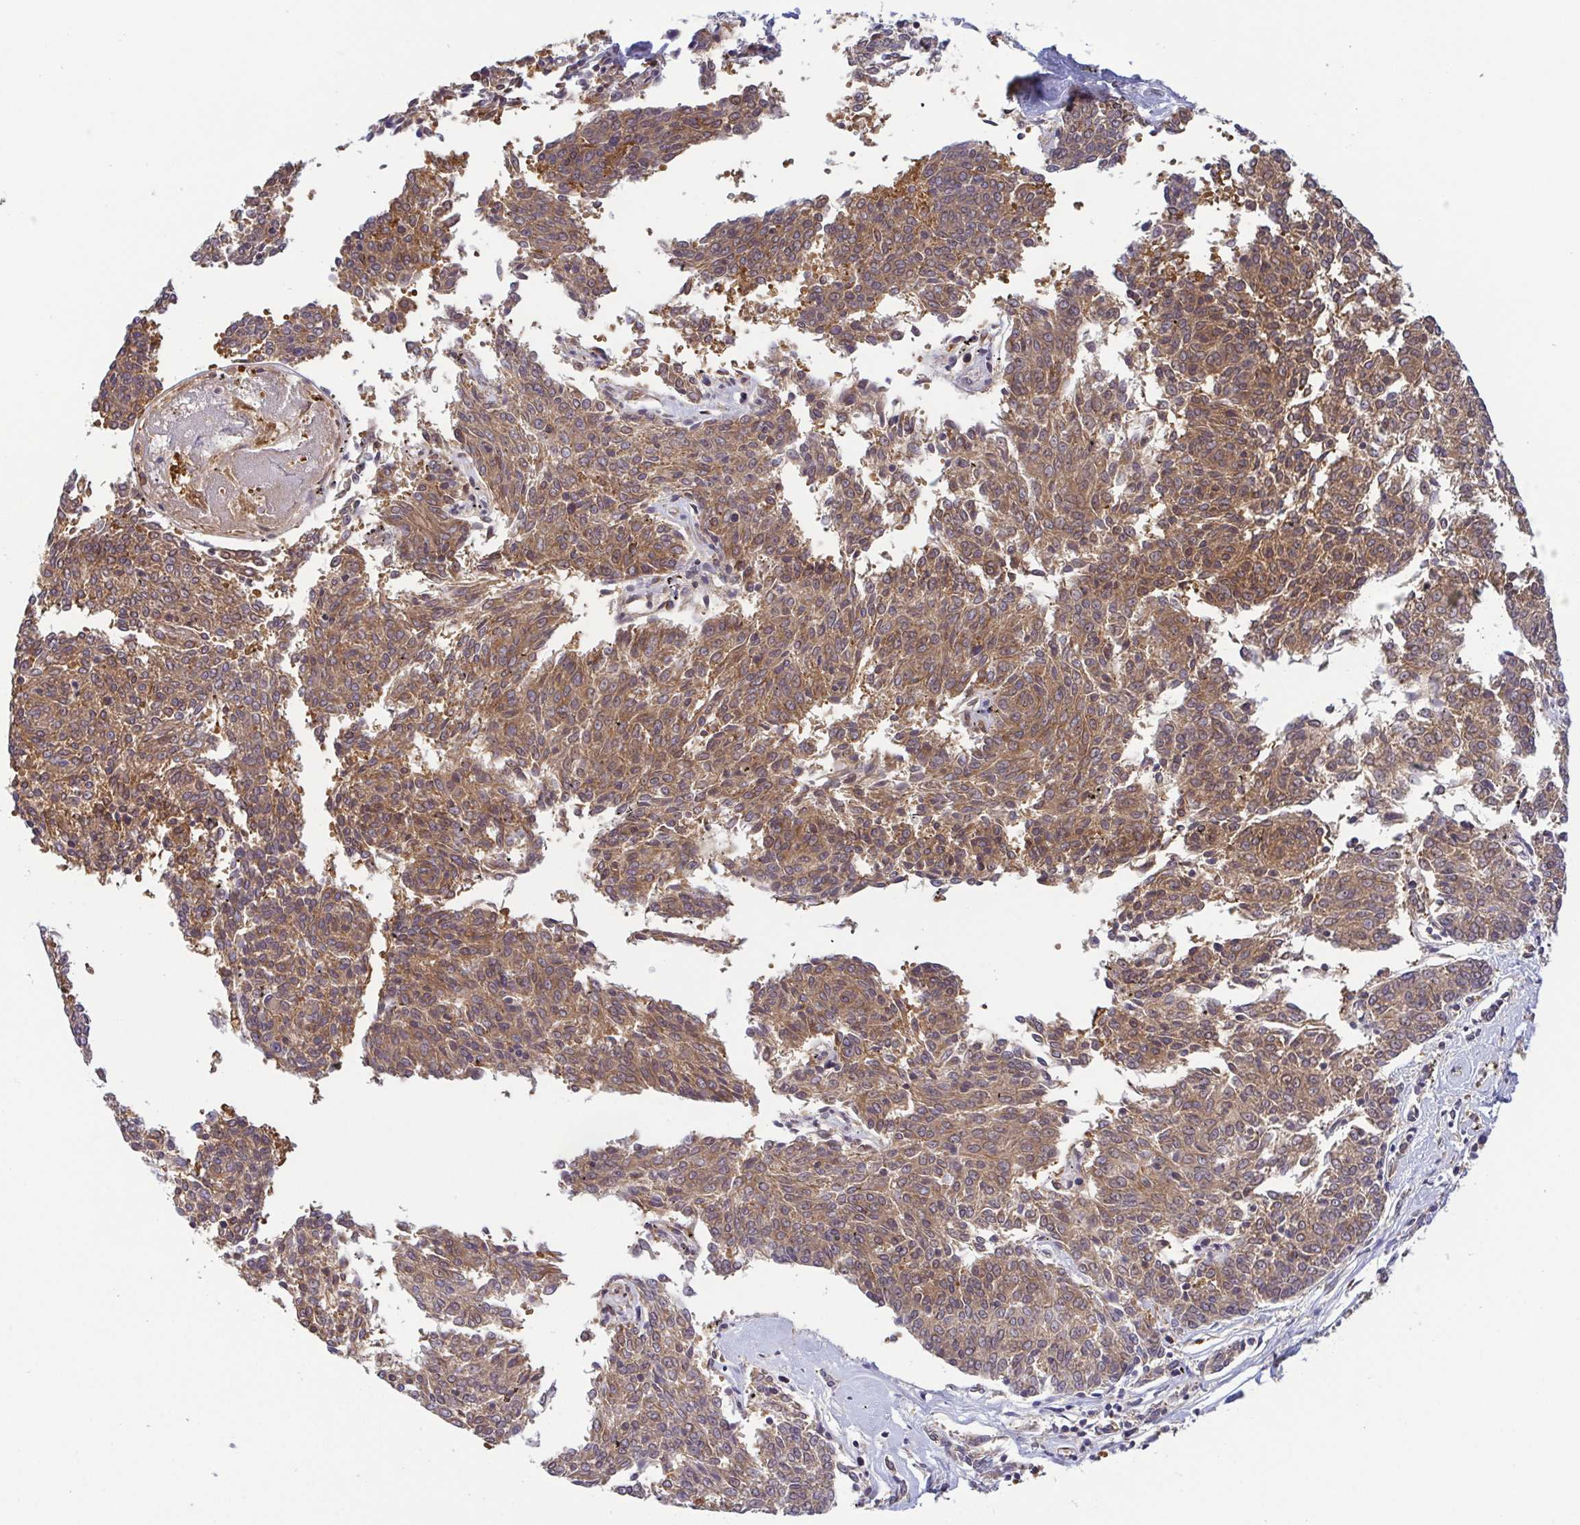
{"staining": {"intensity": "moderate", "quantity": ">75%", "location": "cytoplasmic/membranous"}, "tissue": "melanoma", "cell_type": "Tumor cells", "image_type": "cancer", "snomed": [{"axis": "morphology", "description": "Malignant melanoma, NOS"}, {"axis": "topography", "description": "Skin"}], "caption": "This is an image of immunohistochemistry (IHC) staining of malignant melanoma, which shows moderate expression in the cytoplasmic/membranous of tumor cells.", "gene": "KIF5B", "patient": {"sex": "female", "age": 72}}